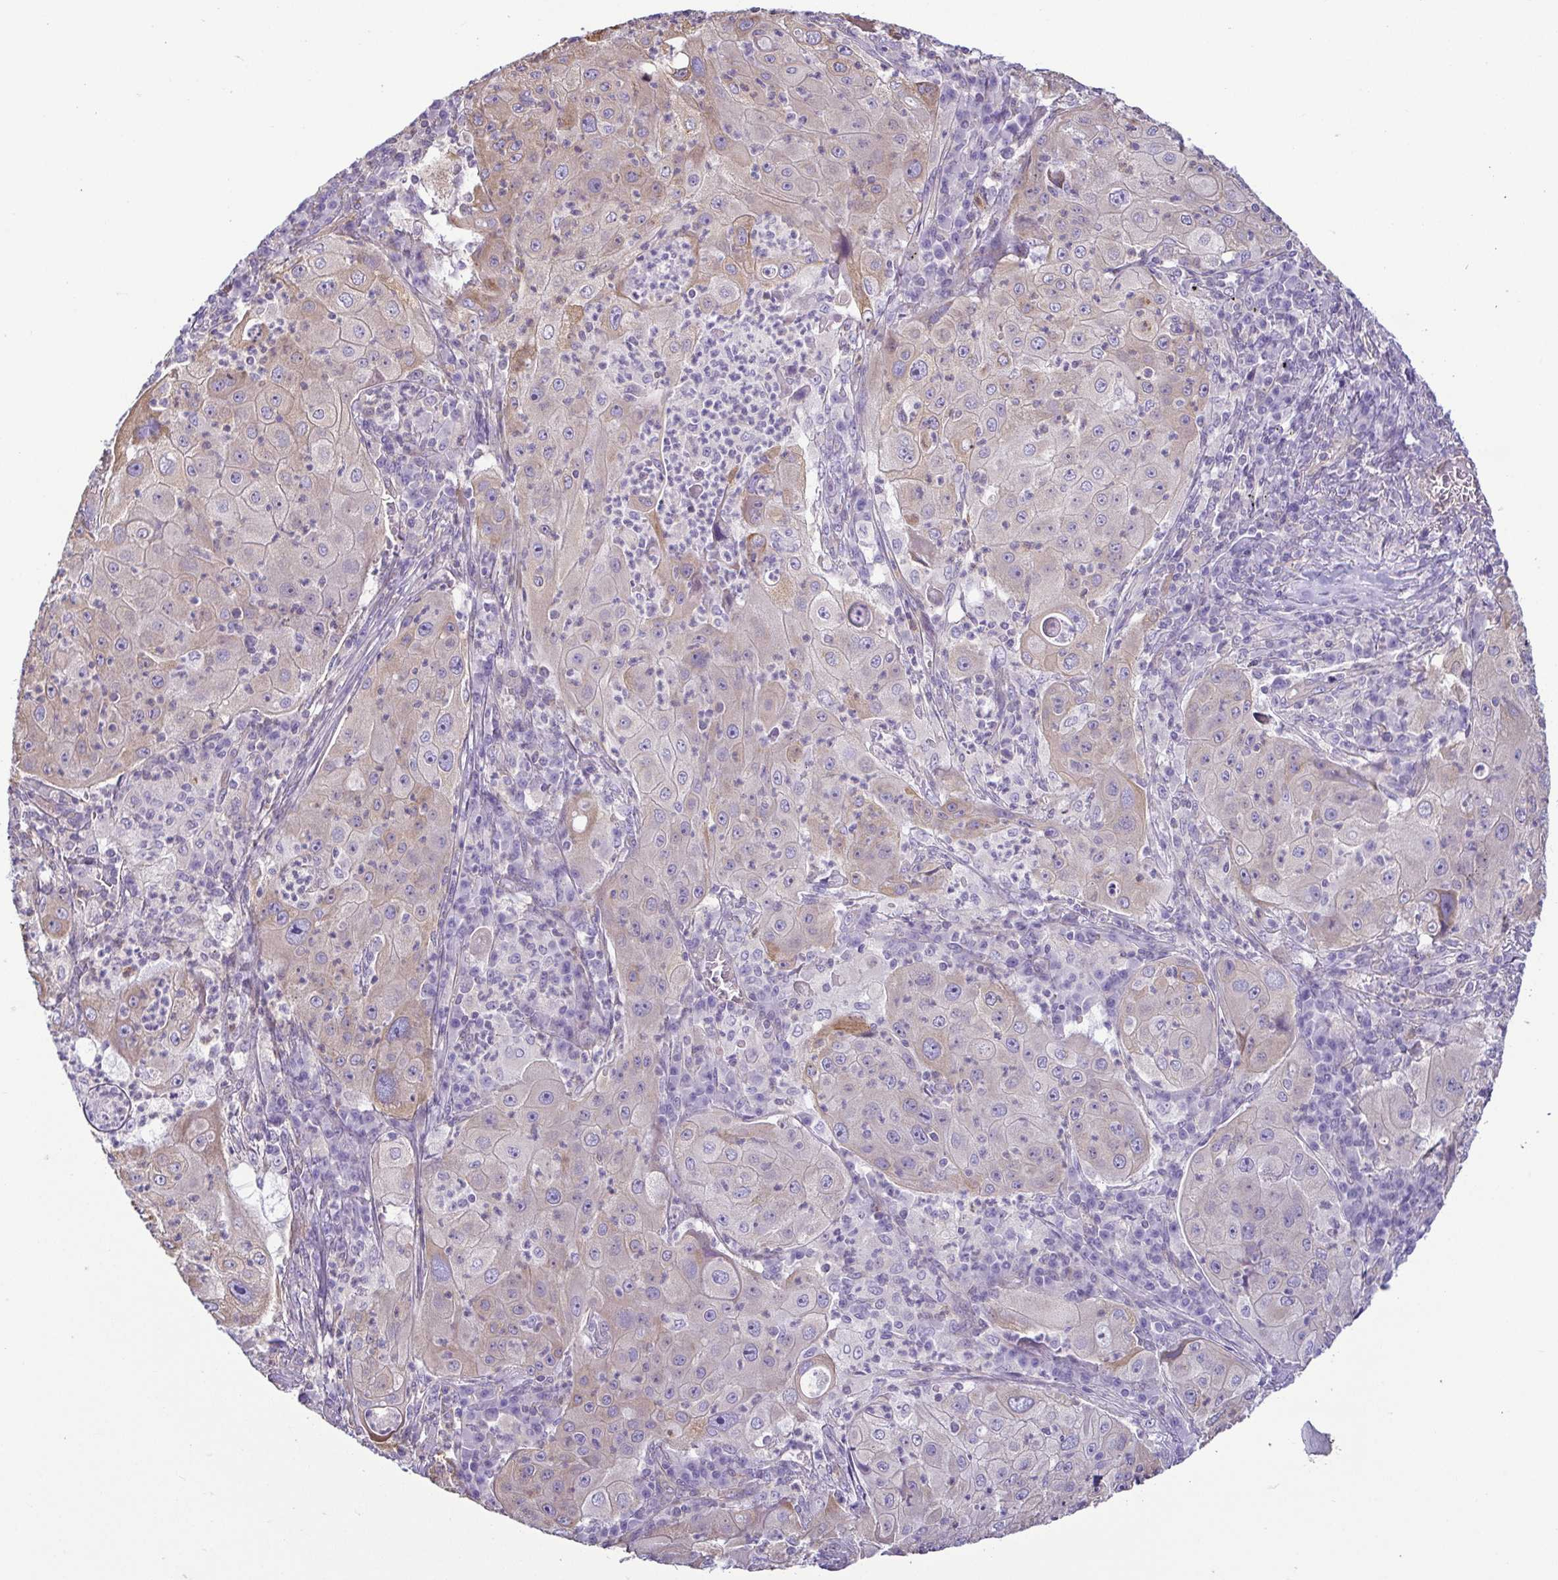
{"staining": {"intensity": "weak", "quantity": "25%-75%", "location": "cytoplasmic/membranous"}, "tissue": "lung cancer", "cell_type": "Tumor cells", "image_type": "cancer", "snomed": [{"axis": "morphology", "description": "Squamous cell carcinoma, NOS"}, {"axis": "topography", "description": "Lung"}], "caption": "IHC of lung squamous cell carcinoma reveals low levels of weak cytoplasmic/membranous positivity in about 25%-75% of tumor cells.", "gene": "MYL10", "patient": {"sex": "female", "age": 59}}